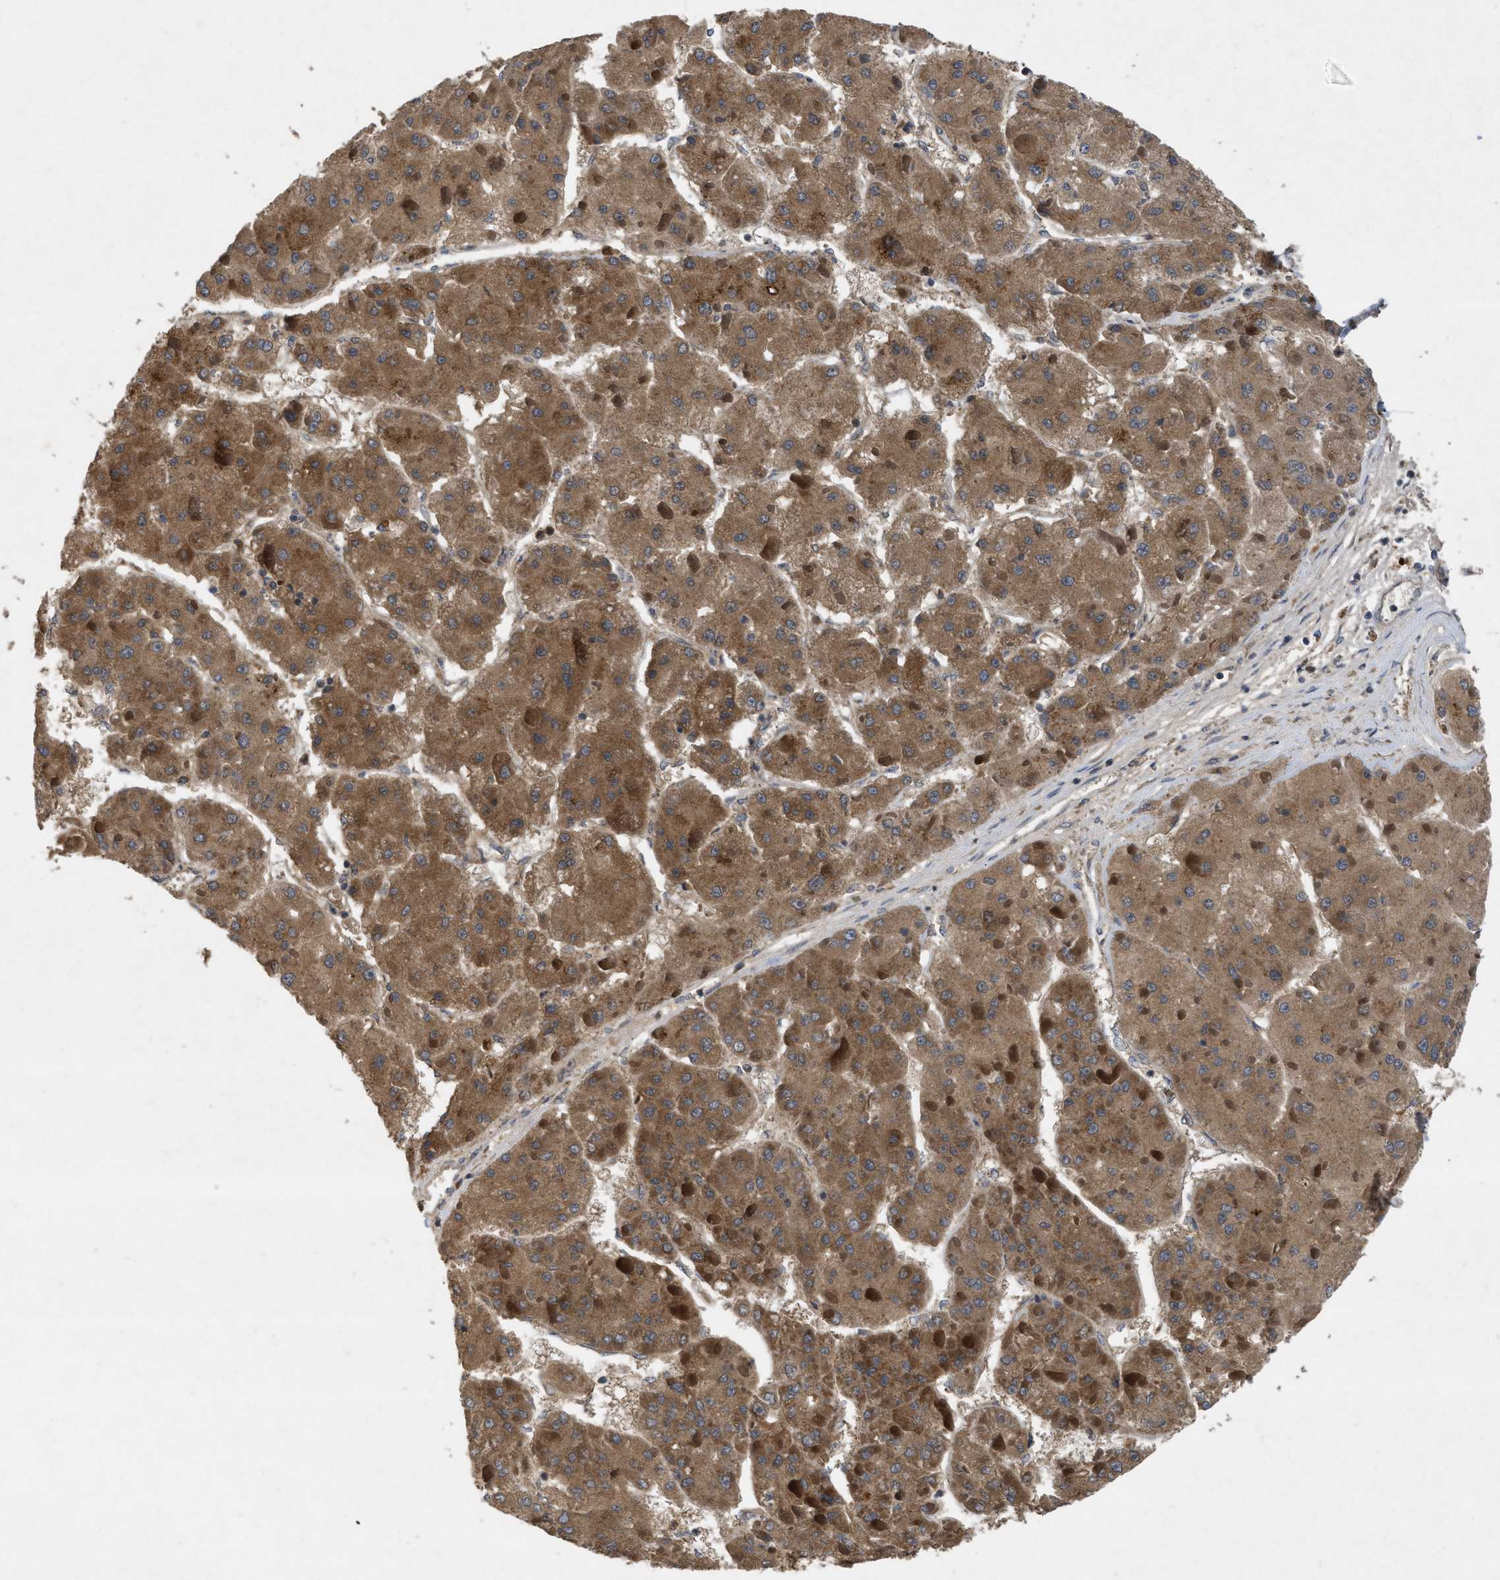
{"staining": {"intensity": "moderate", "quantity": ">75%", "location": "cytoplasmic/membranous"}, "tissue": "liver cancer", "cell_type": "Tumor cells", "image_type": "cancer", "snomed": [{"axis": "morphology", "description": "Carcinoma, Hepatocellular, NOS"}, {"axis": "topography", "description": "Liver"}], "caption": "A high-resolution micrograph shows IHC staining of liver hepatocellular carcinoma, which demonstrates moderate cytoplasmic/membranous expression in about >75% of tumor cells.", "gene": "RAB2A", "patient": {"sex": "female", "age": 73}}